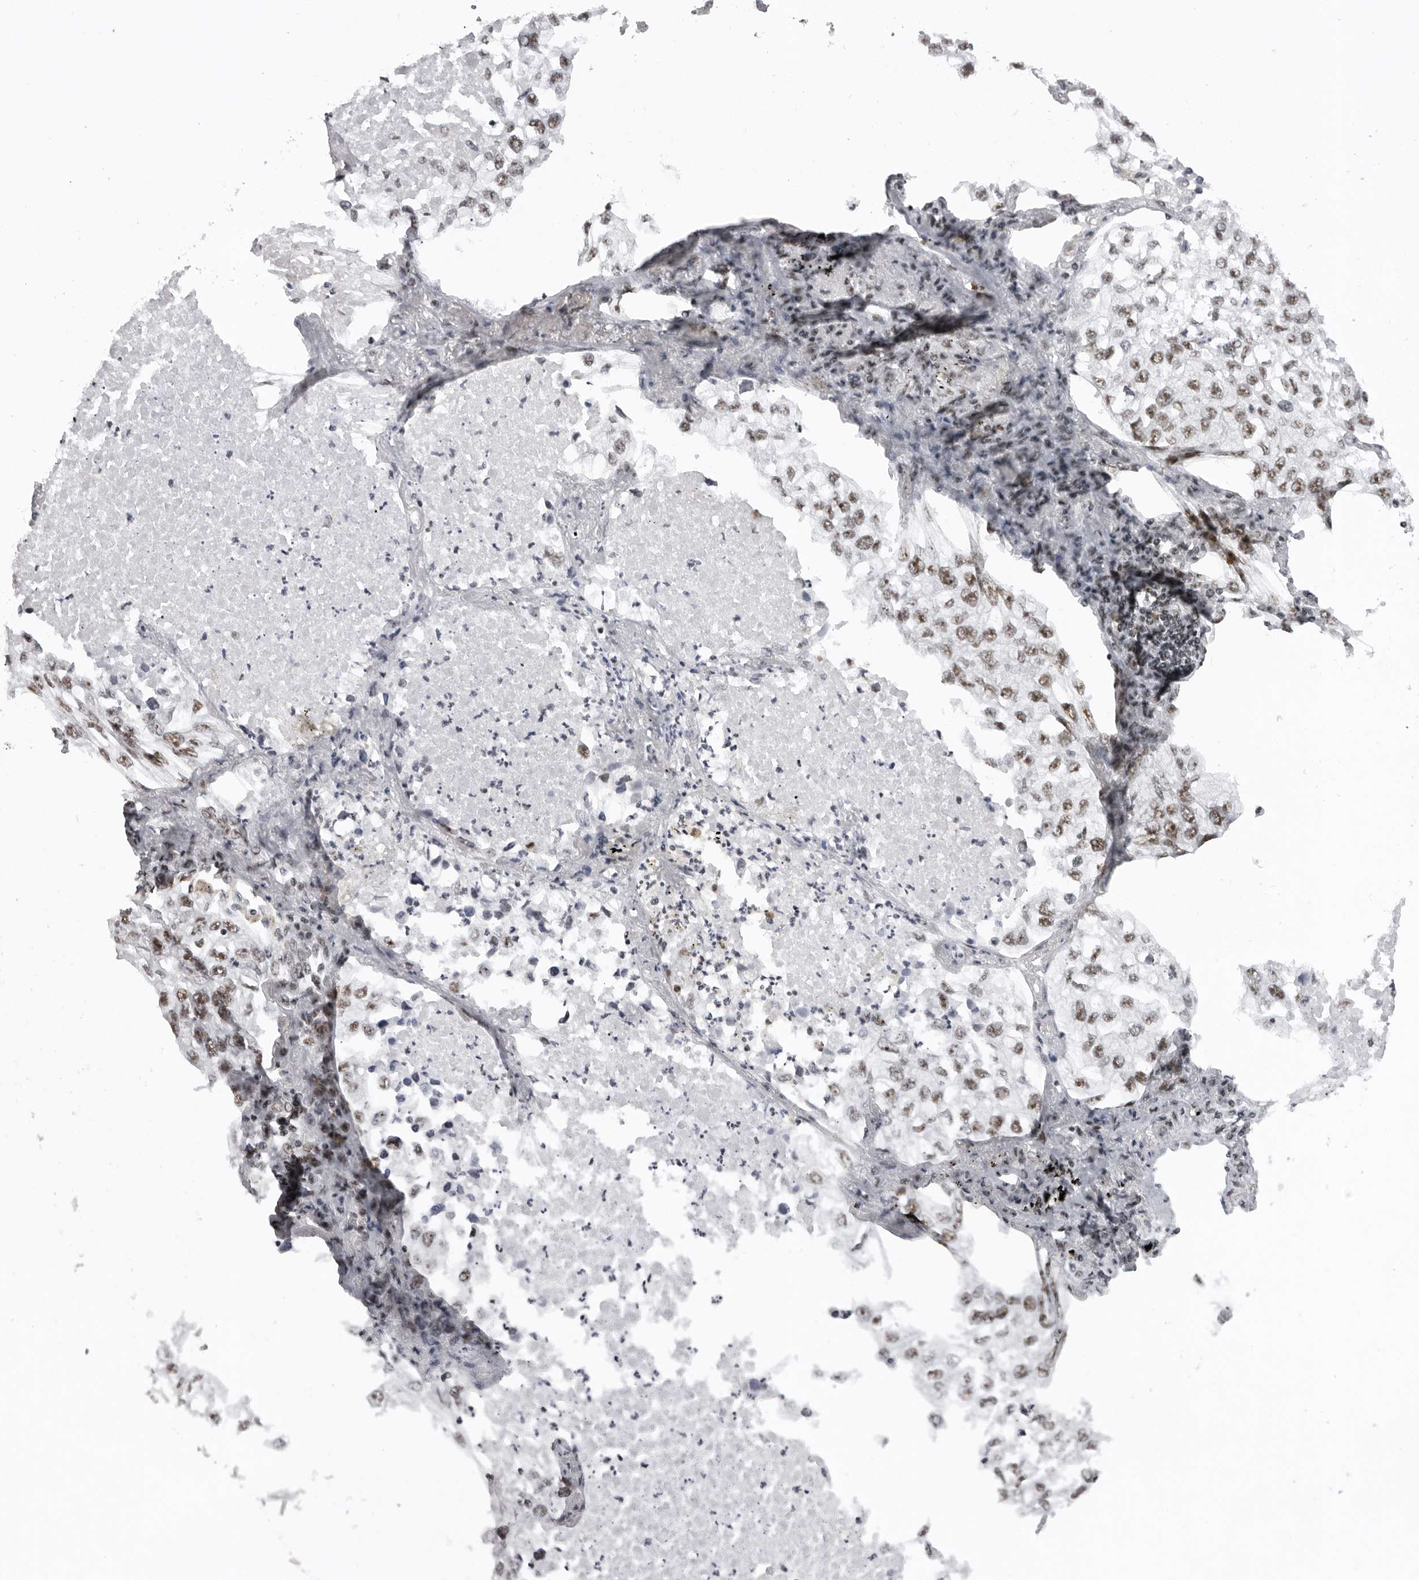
{"staining": {"intensity": "strong", "quantity": ">75%", "location": "nuclear"}, "tissue": "lung cancer", "cell_type": "Tumor cells", "image_type": "cancer", "snomed": [{"axis": "morphology", "description": "Adenocarcinoma, NOS"}, {"axis": "topography", "description": "Lung"}], "caption": "The photomicrograph shows immunohistochemical staining of adenocarcinoma (lung). There is strong nuclear positivity is present in about >75% of tumor cells. The staining was performed using DAB (3,3'-diaminobenzidine), with brown indicating positive protein expression. Nuclei are stained blue with hematoxylin.", "gene": "DHX9", "patient": {"sex": "male", "age": 63}}